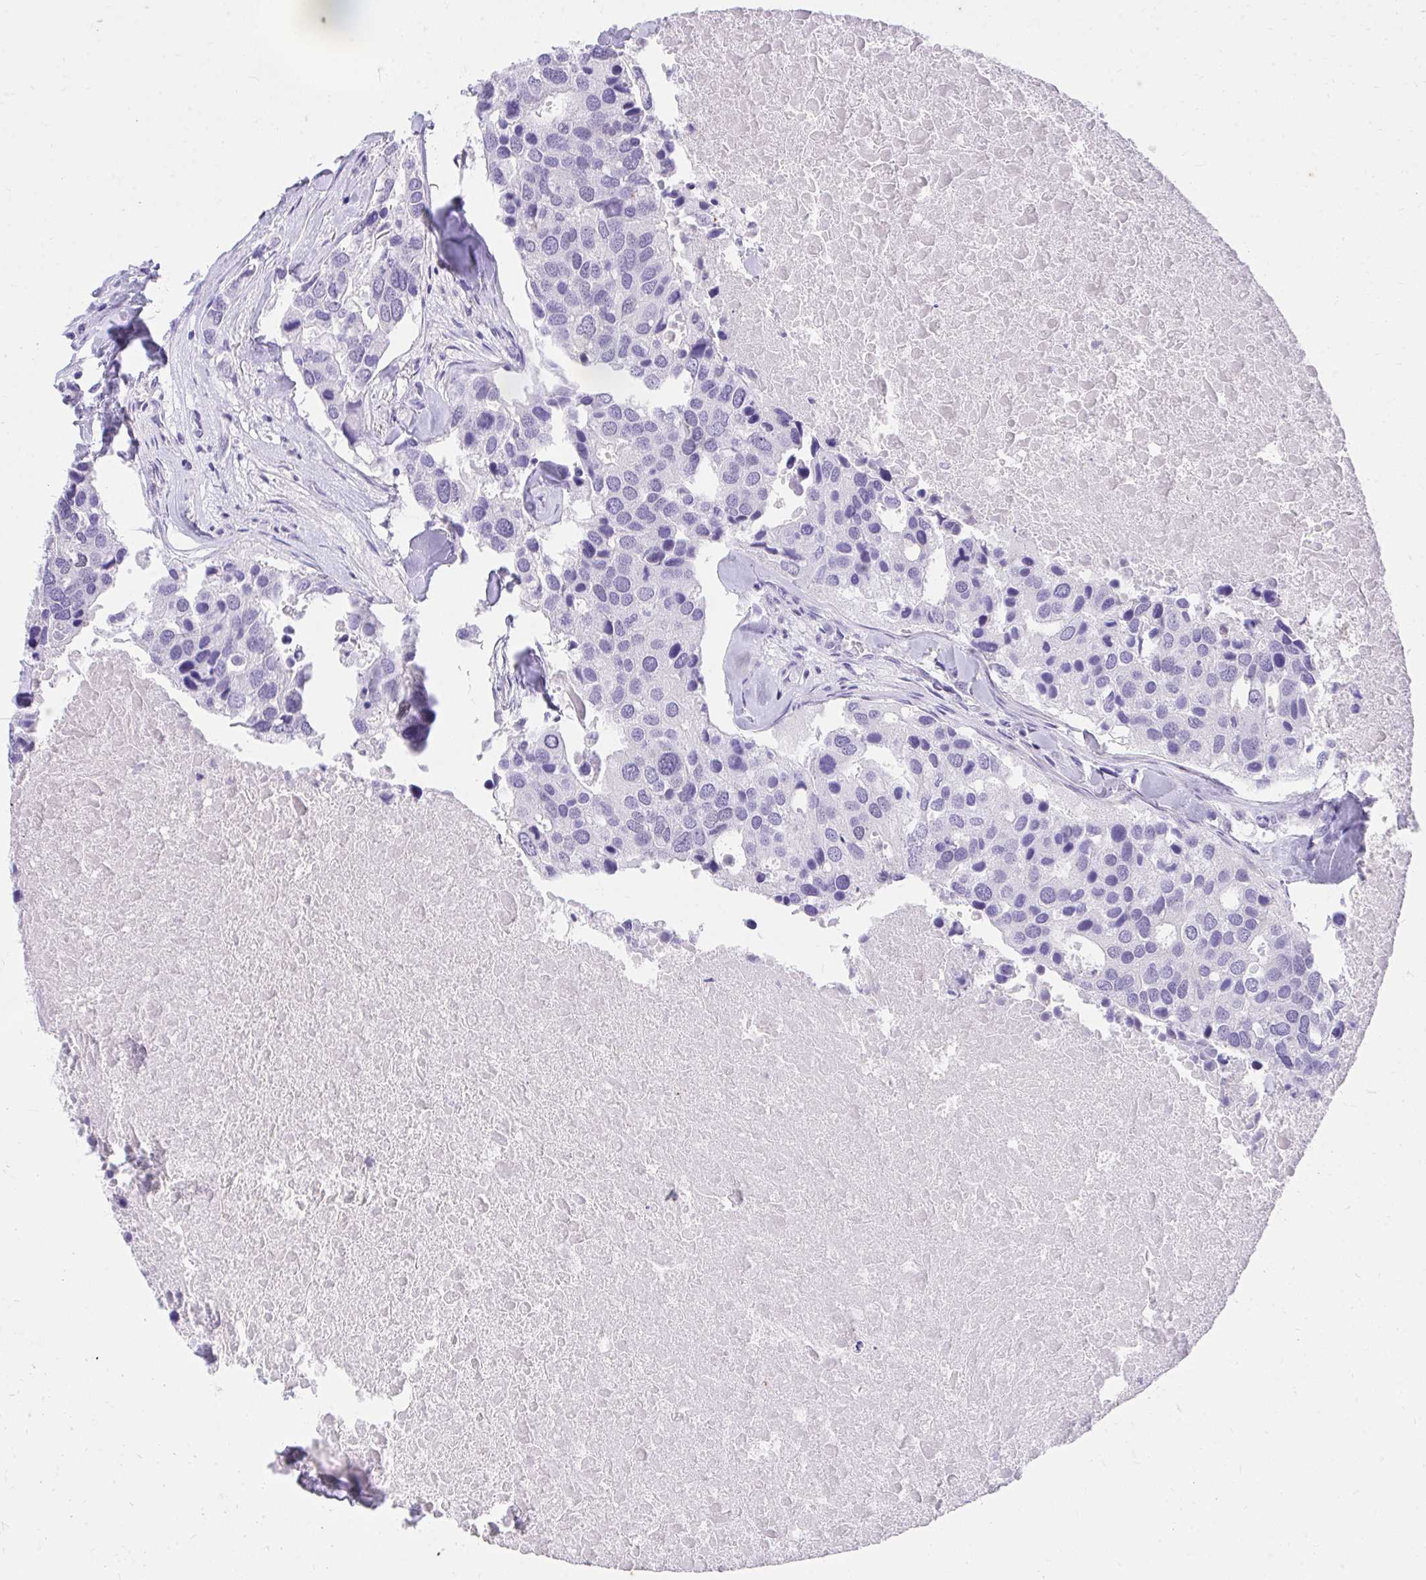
{"staining": {"intensity": "negative", "quantity": "none", "location": "none"}, "tissue": "breast cancer", "cell_type": "Tumor cells", "image_type": "cancer", "snomed": [{"axis": "morphology", "description": "Duct carcinoma"}, {"axis": "topography", "description": "Breast"}], "caption": "An image of human intraductal carcinoma (breast) is negative for staining in tumor cells.", "gene": "KLK1", "patient": {"sex": "female", "age": 83}}